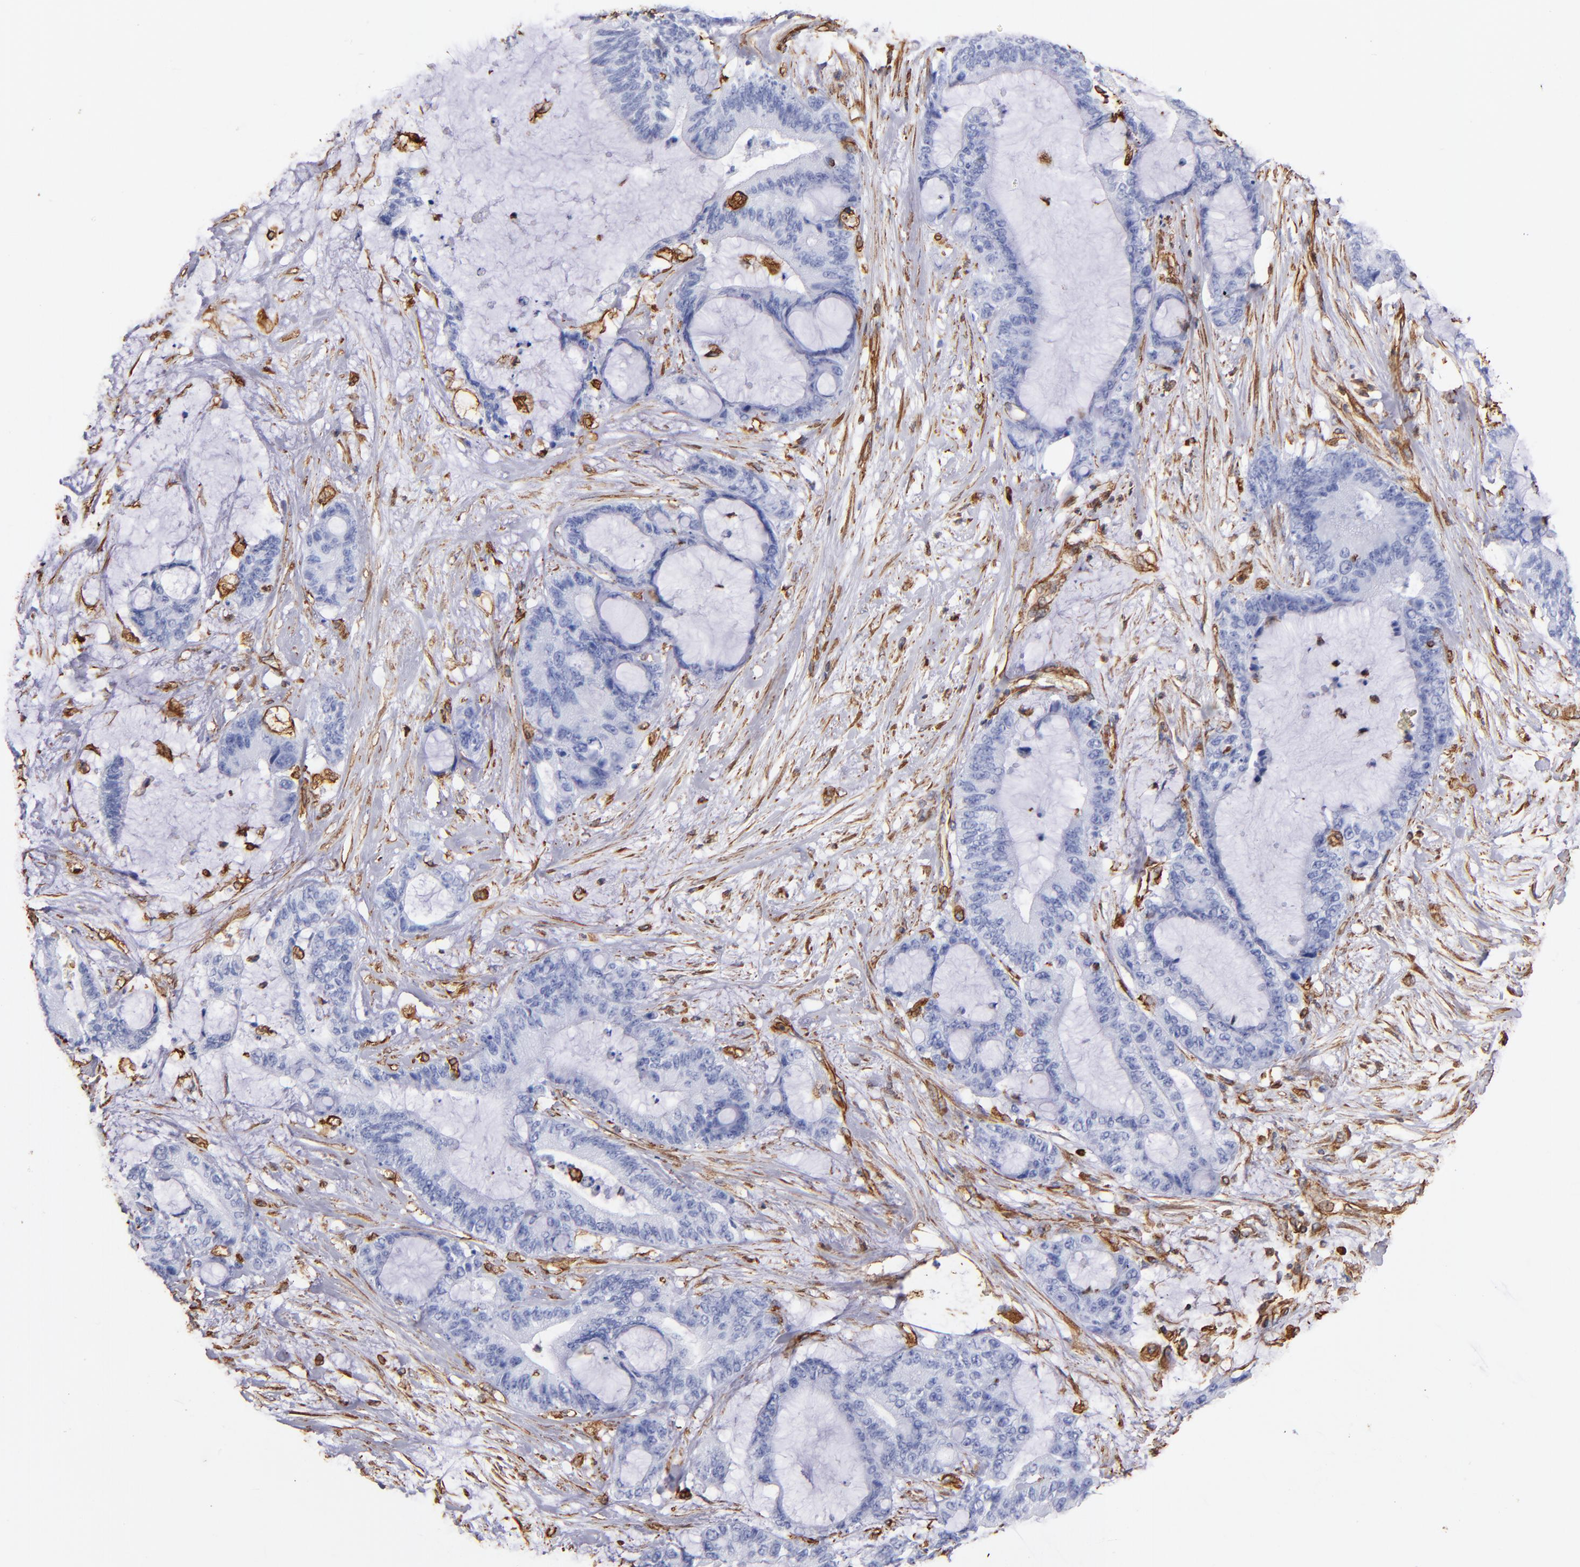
{"staining": {"intensity": "negative", "quantity": "none", "location": "none"}, "tissue": "liver cancer", "cell_type": "Tumor cells", "image_type": "cancer", "snomed": [{"axis": "morphology", "description": "Cholangiocarcinoma"}, {"axis": "topography", "description": "Liver"}], "caption": "The immunohistochemistry (IHC) photomicrograph has no significant staining in tumor cells of liver cancer tissue. (Brightfield microscopy of DAB (3,3'-diaminobenzidine) immunohistochemistry (IHC) at high magnification).", "gene": "VIM", "patient": {"sex": "female", "age": 73}}